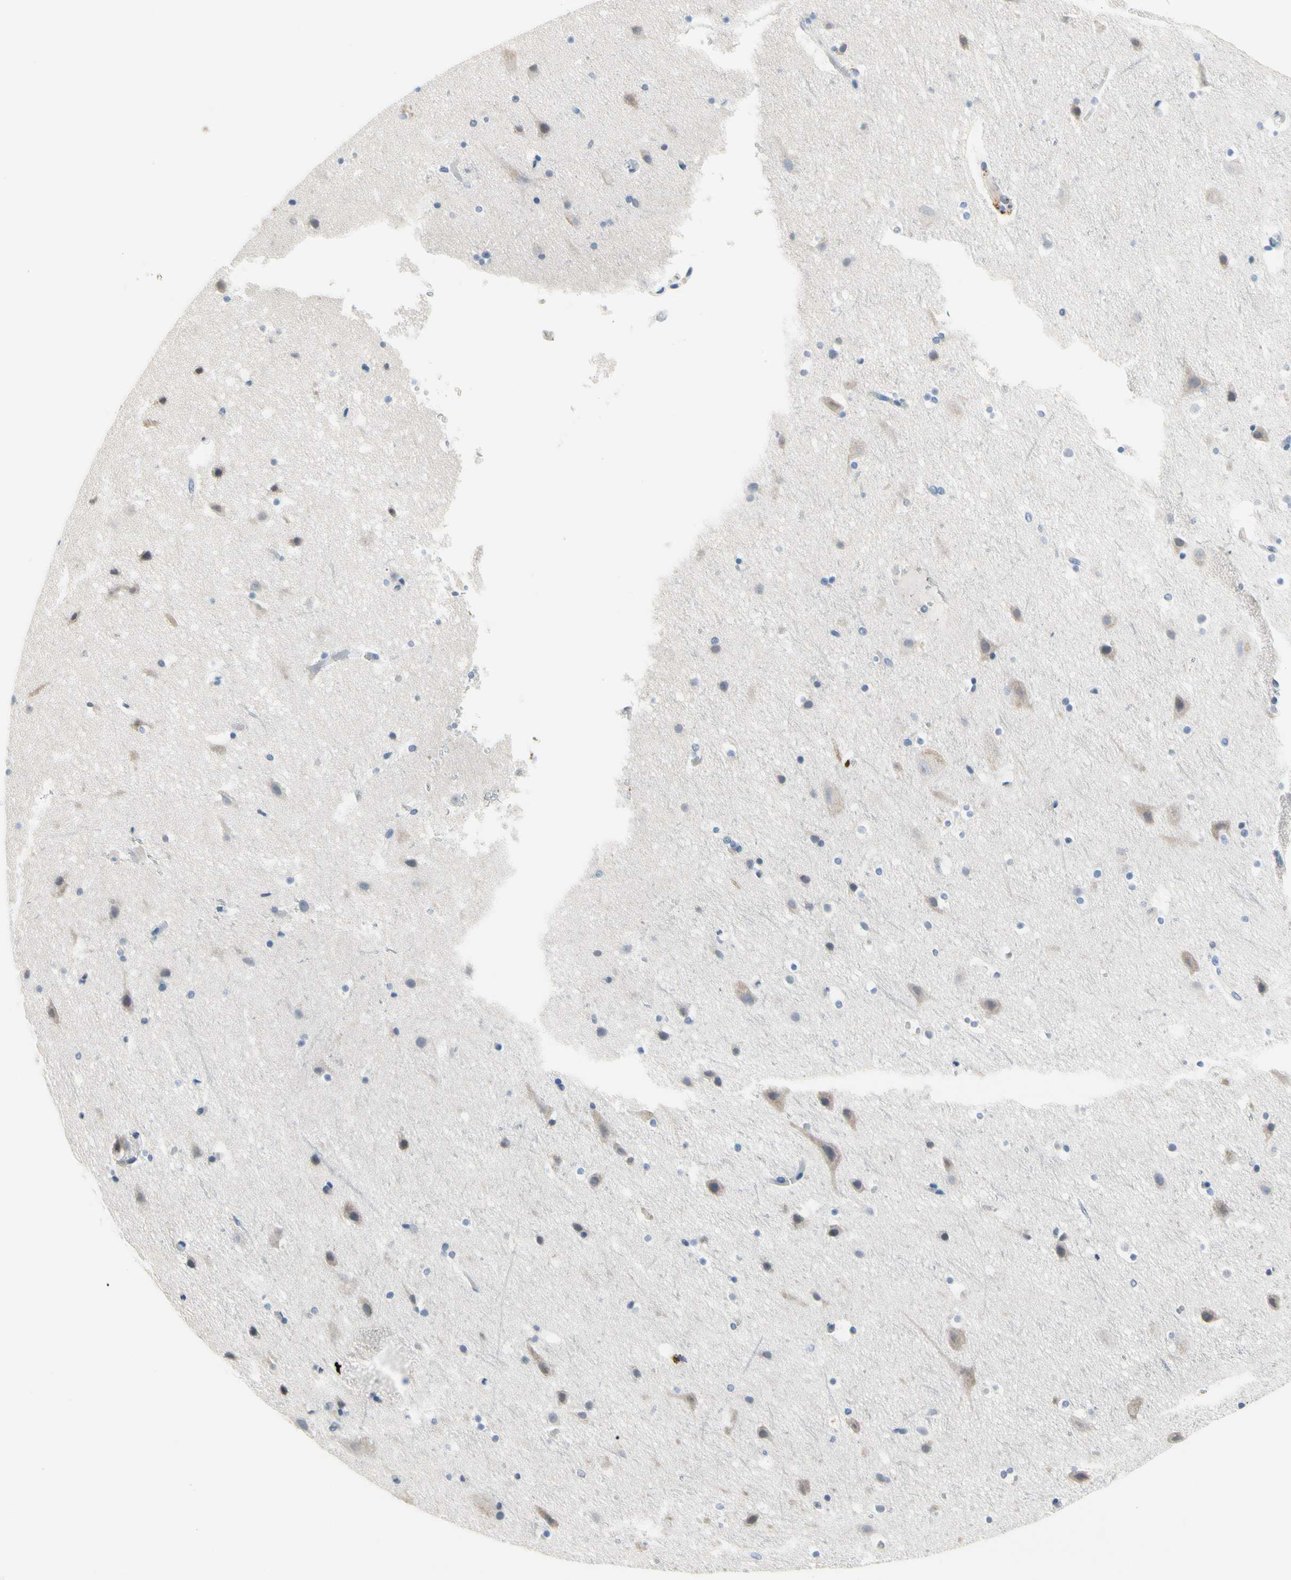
{"staining": {"intensity": "negative", "quantity": "none", "location": "none"}, "tissue": "cerebral cortex", "cell_type": "Endothelial cells", "image_type": "normal", "snomed": [{"axis": "morphology", "description": "Normal tissue, NOS"}, {"axis": "topography", "description": "Cerebral cortex"}], "caption": "Protein analysis of benign cerebral cortex displays no significant staining in endothelial cells. Nuclei are stained in blue.", "gene": "ECRG4", "patient": {"sex": "male", "age": 45}}